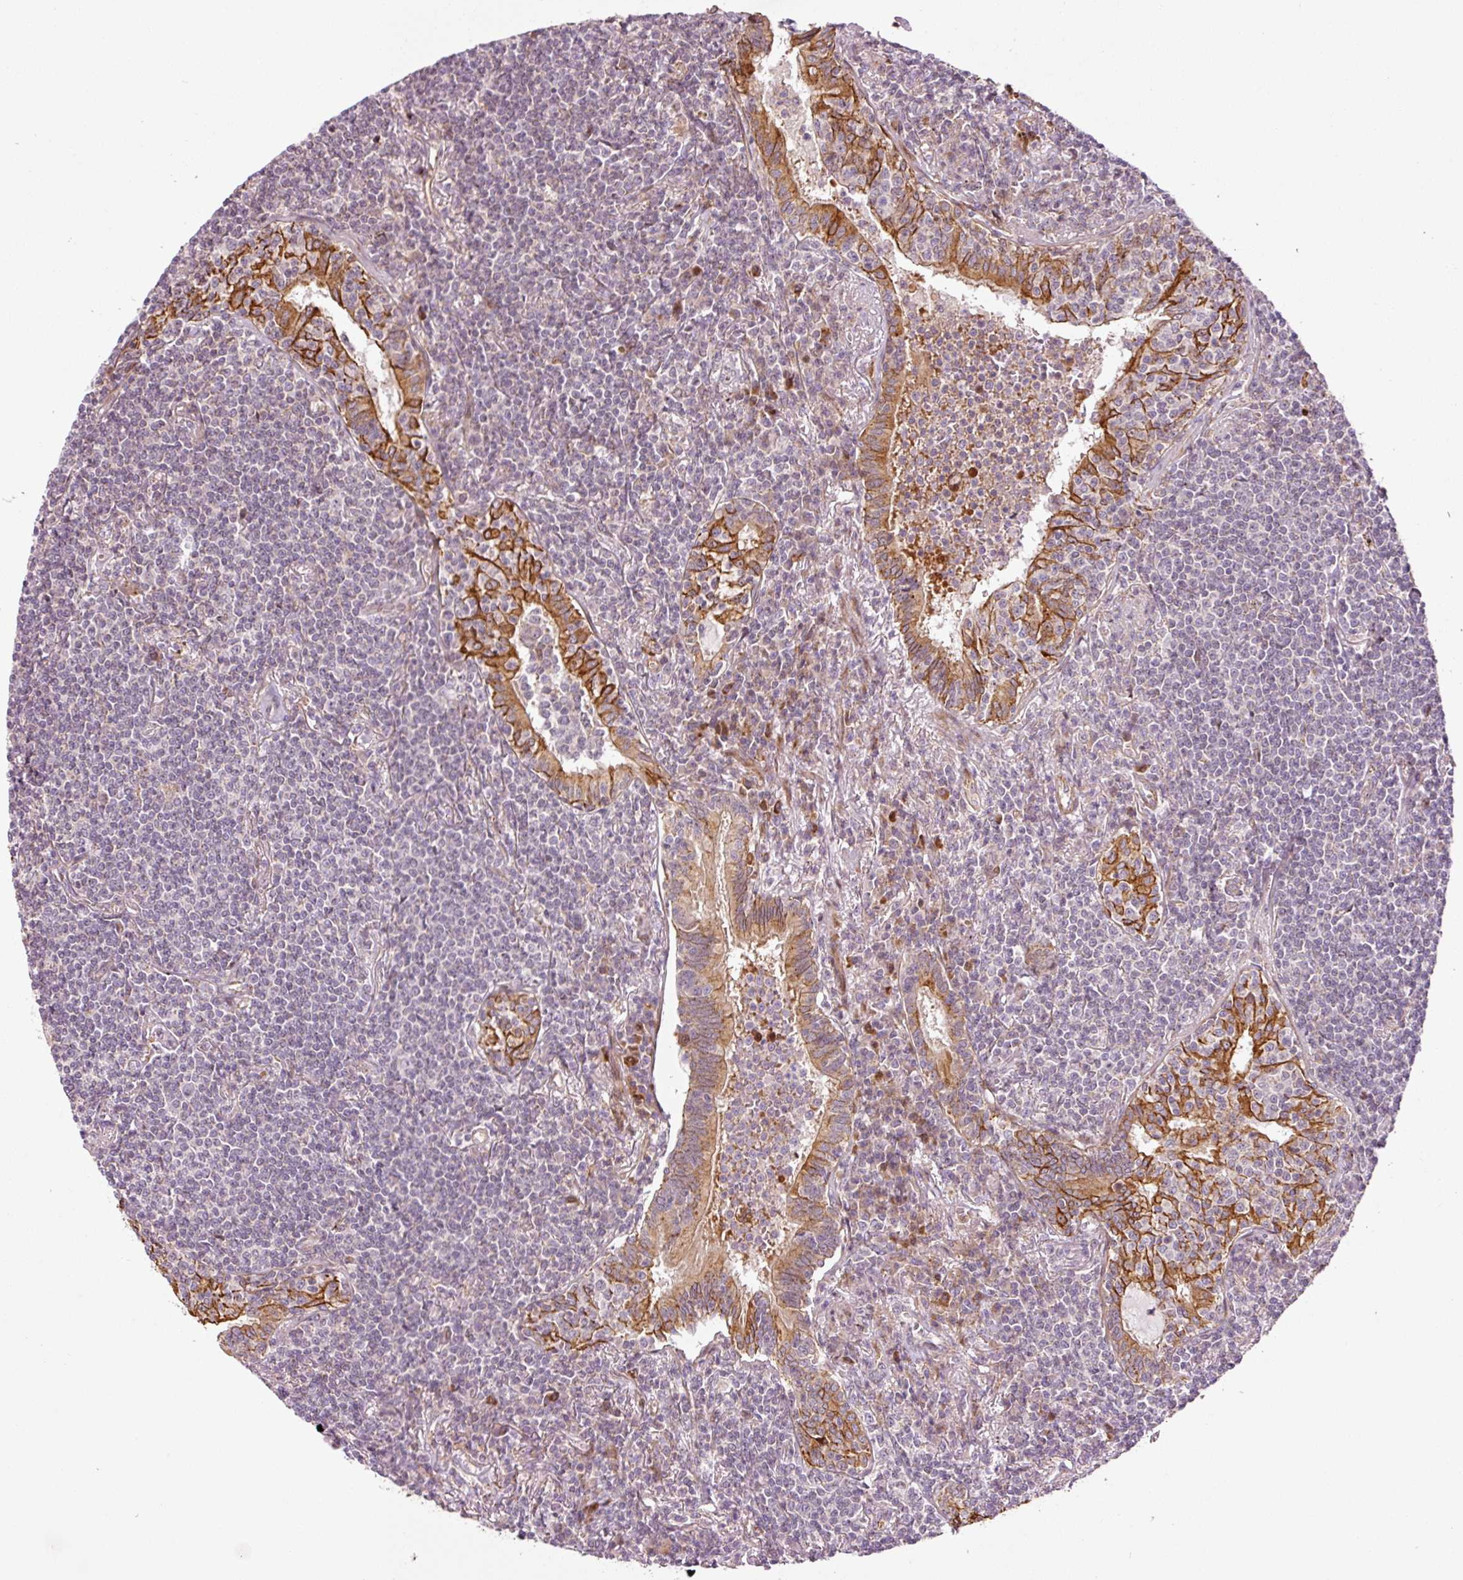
{"staining": {"intensity": "negative", "quantity": "none", "location": "none"}, "tissue": "lymphoma", "cell_type": "Tumor cells", "image_type": "cancer", "snomed": [{"axis": "morphology", "description": "Malignant lymphoma, non-Hodgkin's type, Low grade"}, {"axis": "topography", "description": "Lung"}], "caption": "Immunohistochemistry (IHC) micrograph of lymphoma stained for a protein (brown), which reveals no positivity in tumor cells. (IHC, brightfield microscopy, high magnification).", "gene": "ANKRD20A1", "patient": {"sex": "female", "age": 71}}